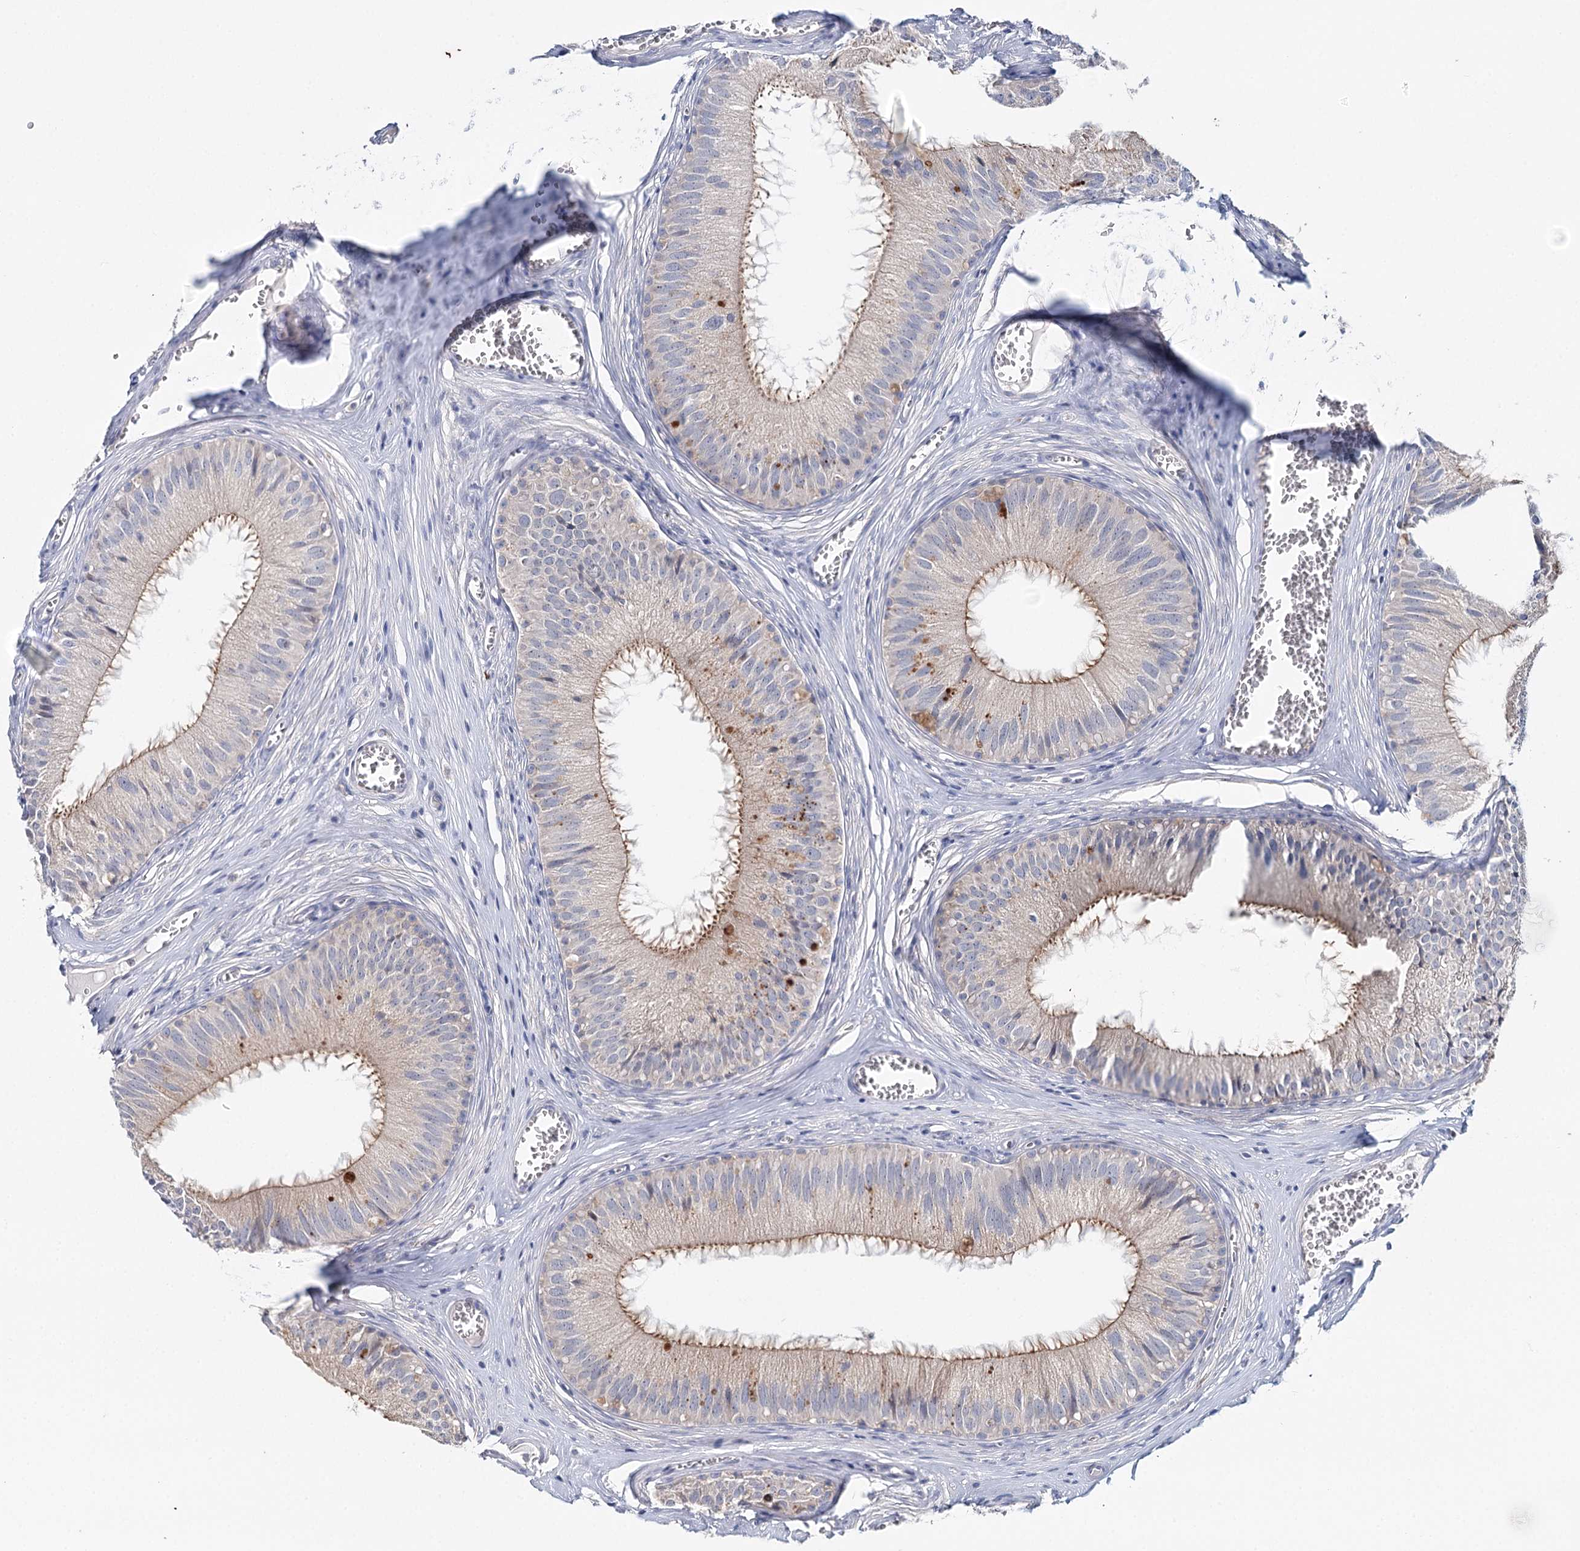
{"staining": {"intensity": "moderate", "quantity": "<25%", "location": "cytoplasmic/membranous"}, "tissue": "epididymis", "cell_type": "Glandular cells", "image_type": "normal", "snomed": [{"axis": "morphology", "description": "Normal tissue, NOS"}, {"axis": "topography", "description": "Epididymis"}], "caption": "This micrograph demonstrates immunohistochemistry (IHC) staining of unremarkable epididymis, with low moderate cytoplasmic/membranous positivity in approximately <25% of glandular cells.", "gene": "DAPK1", "patient": {"sex": "male", "age": 36}}